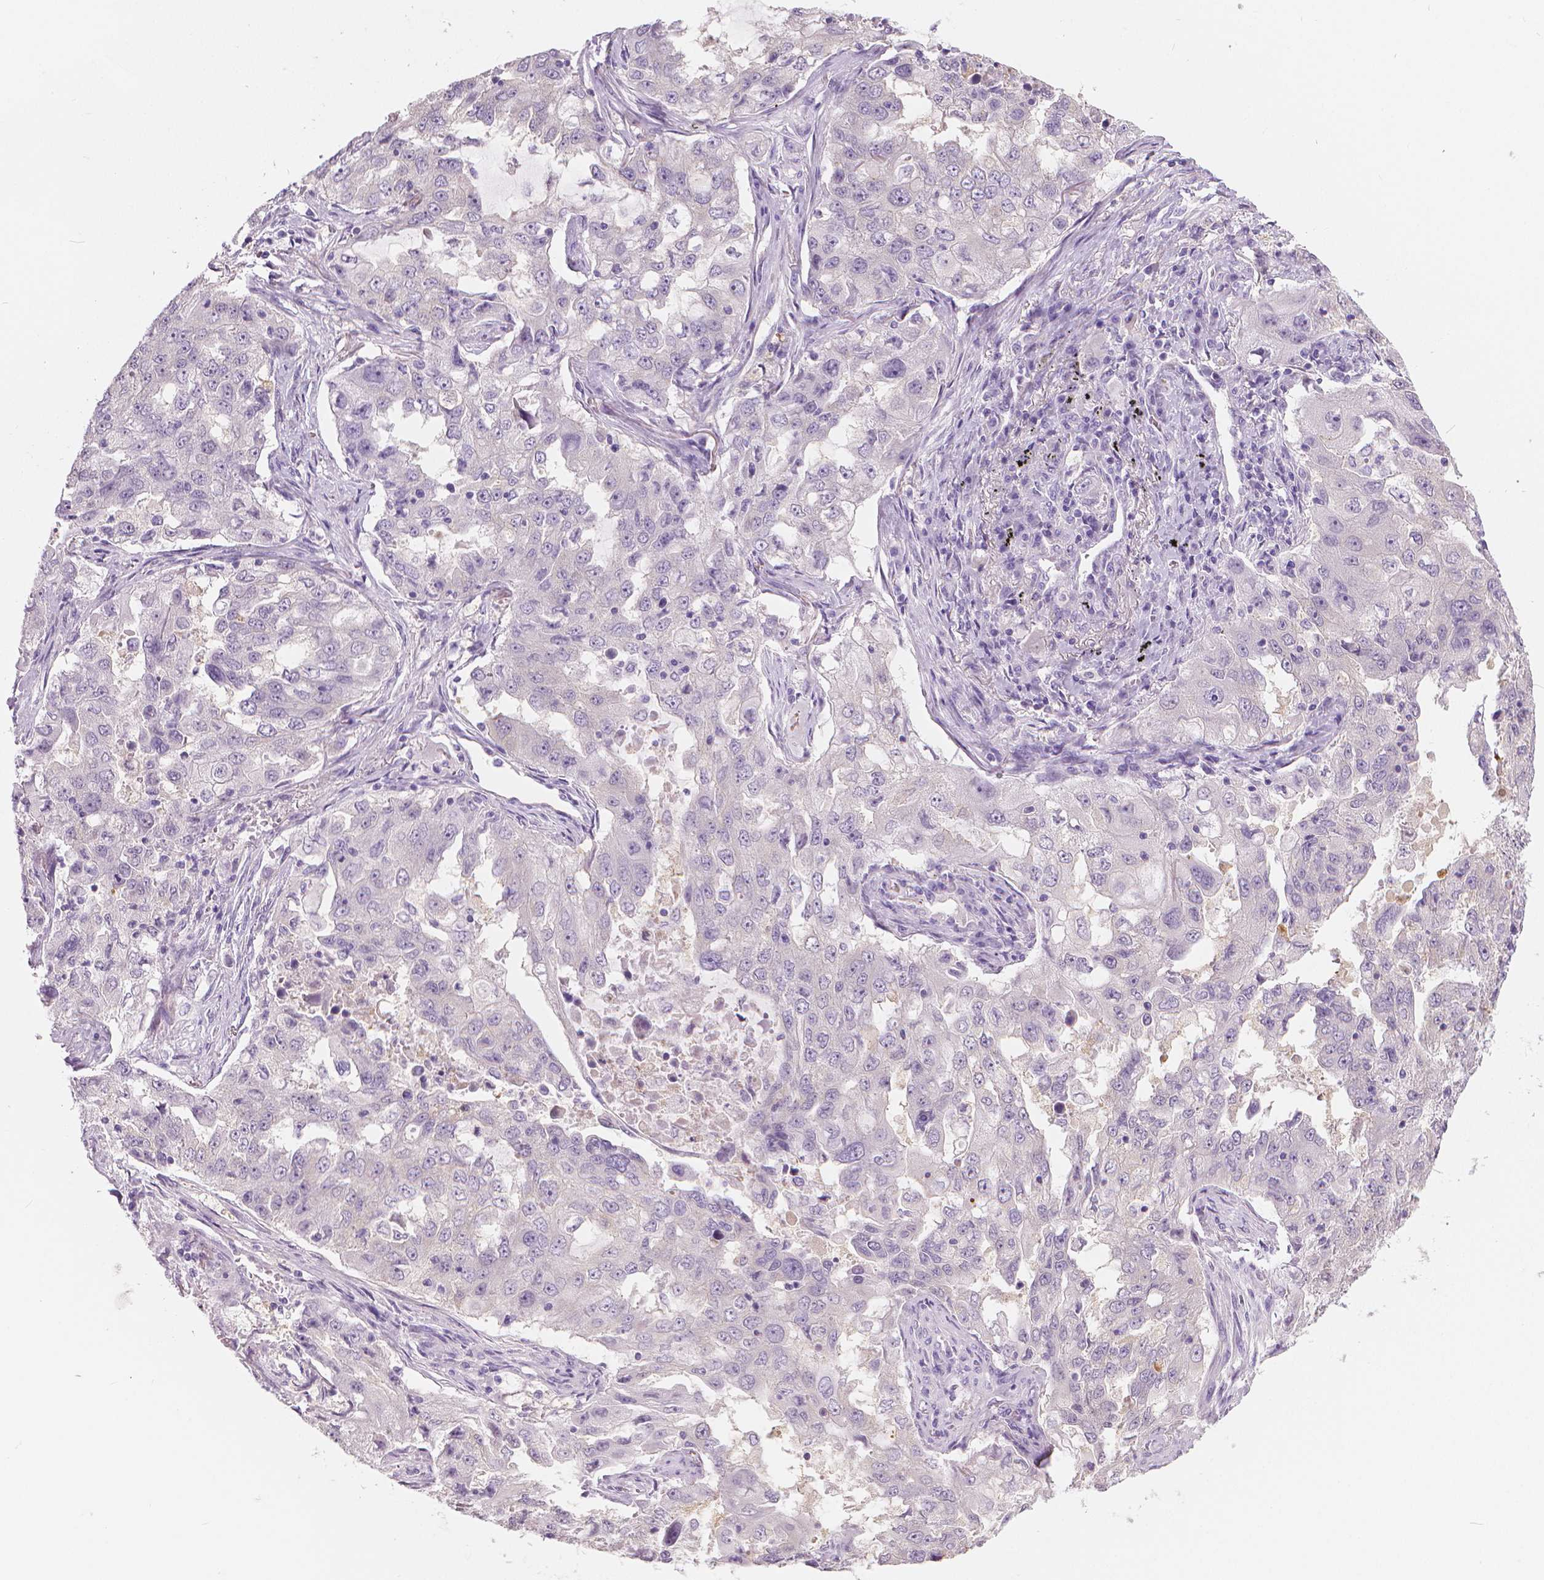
{"staining": {"intensity": "negative", "quantity": "none", "location": "none"}, "tissue": "lung cancer", "cell_type": "Tumor cells", "image_type": "cancer", "snomed": [{"axis": "morphology", "description": "Adenocarcinoma, NOS"}, {"axis": "topography", "description": "Lung"}], "caption": "Immunohistochemical staining of human lung cancer (adenocarcinoma) reveals no significant staining in tumor cells. (Brightfield microscopy of DAB immunohistochemistry (IHC) at high magnification).", "gene": "APOA4", "patient": {"sex": "female", "age": 61}}